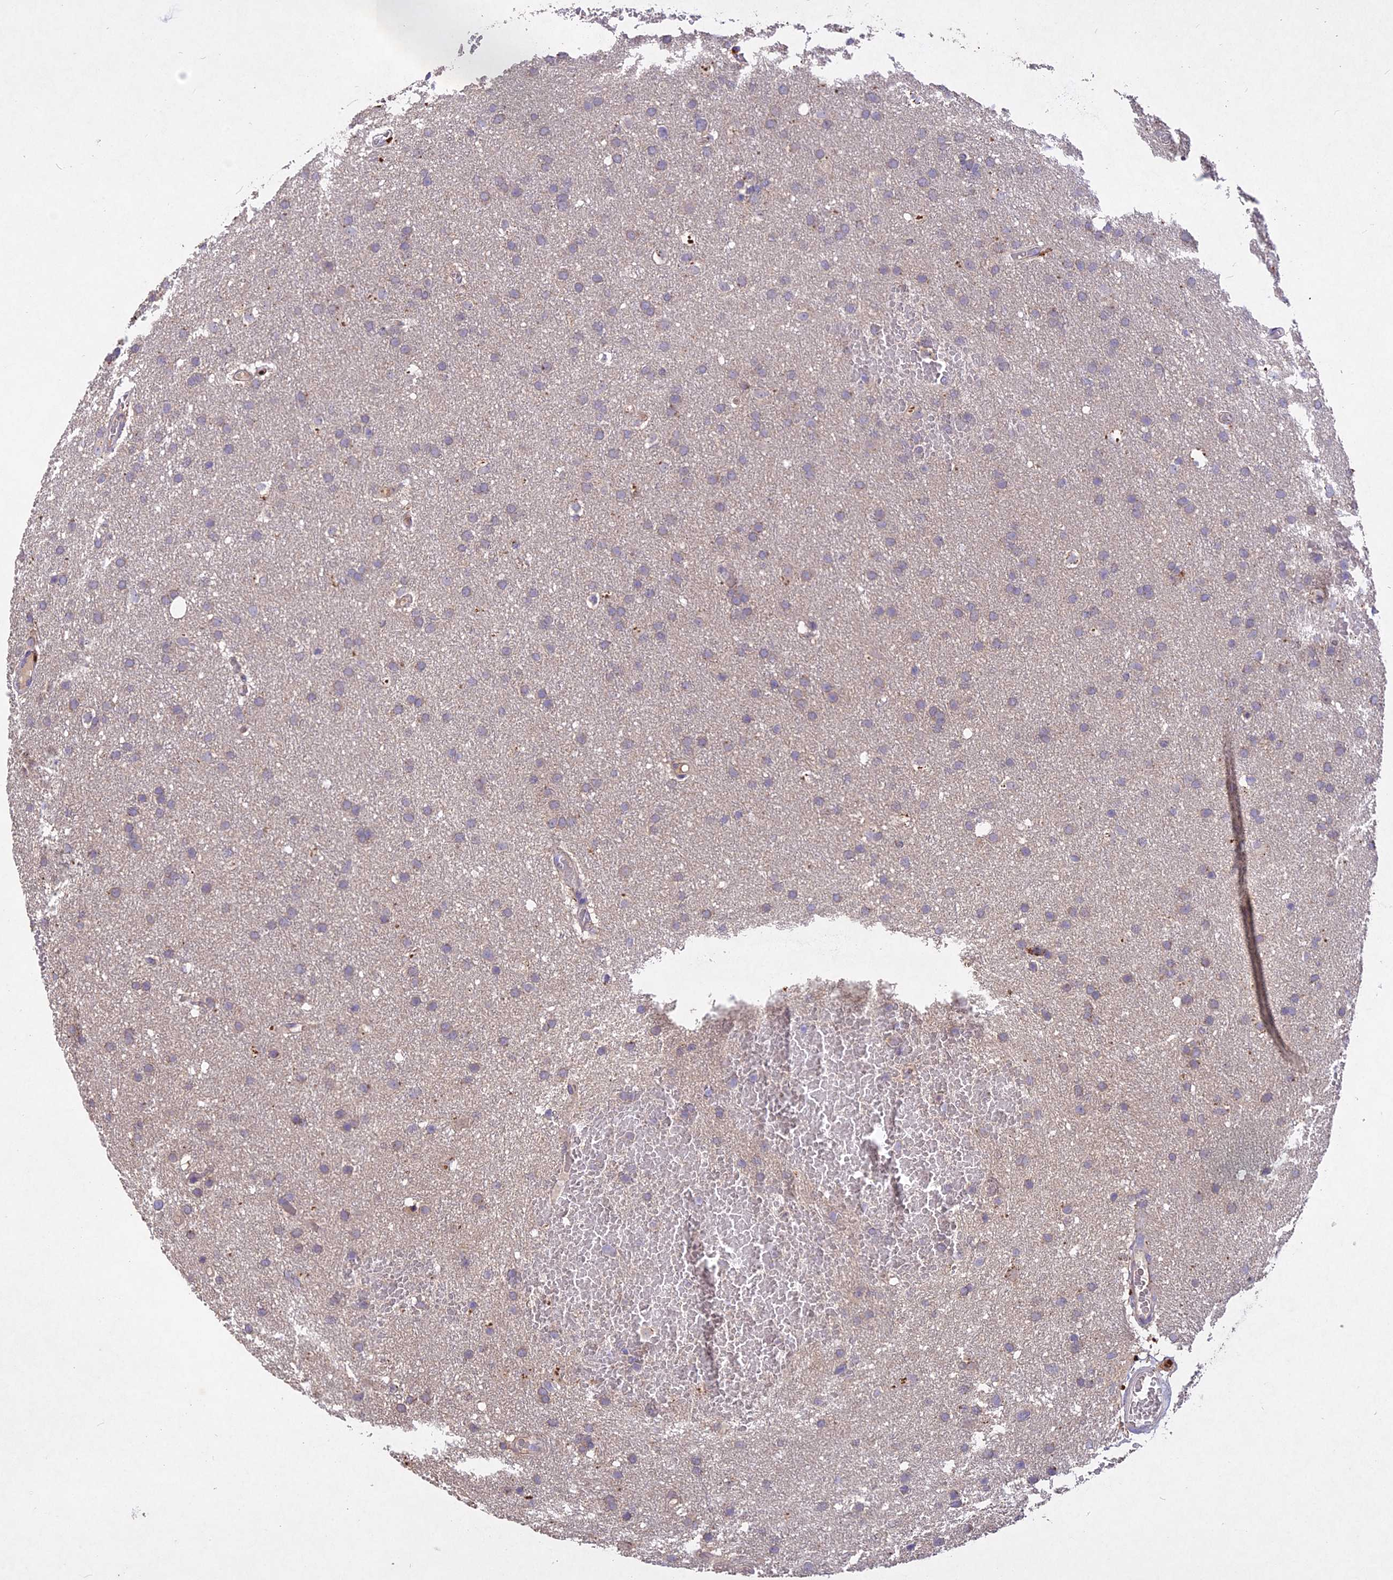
{"staining": {"intensity": "negative", "quantity": "none", "location": "none"}, "tissue": "glioma", "cell_type": "Tumor cells", "image_type": "cancer", "snomed": [{"axis": "morphology", "description": "Glioma, malignant, High grade"}, {"axis": "topography", "description": "Cerebral cortex"}], "caption": "Image shows no protein expression in tumor cells of malignant high-grade glioma tissue. (IHC, brightfield microscopy, high magnification).", "gene": "SLC26A4", "patient": {"sex": "female", "age": 36}}